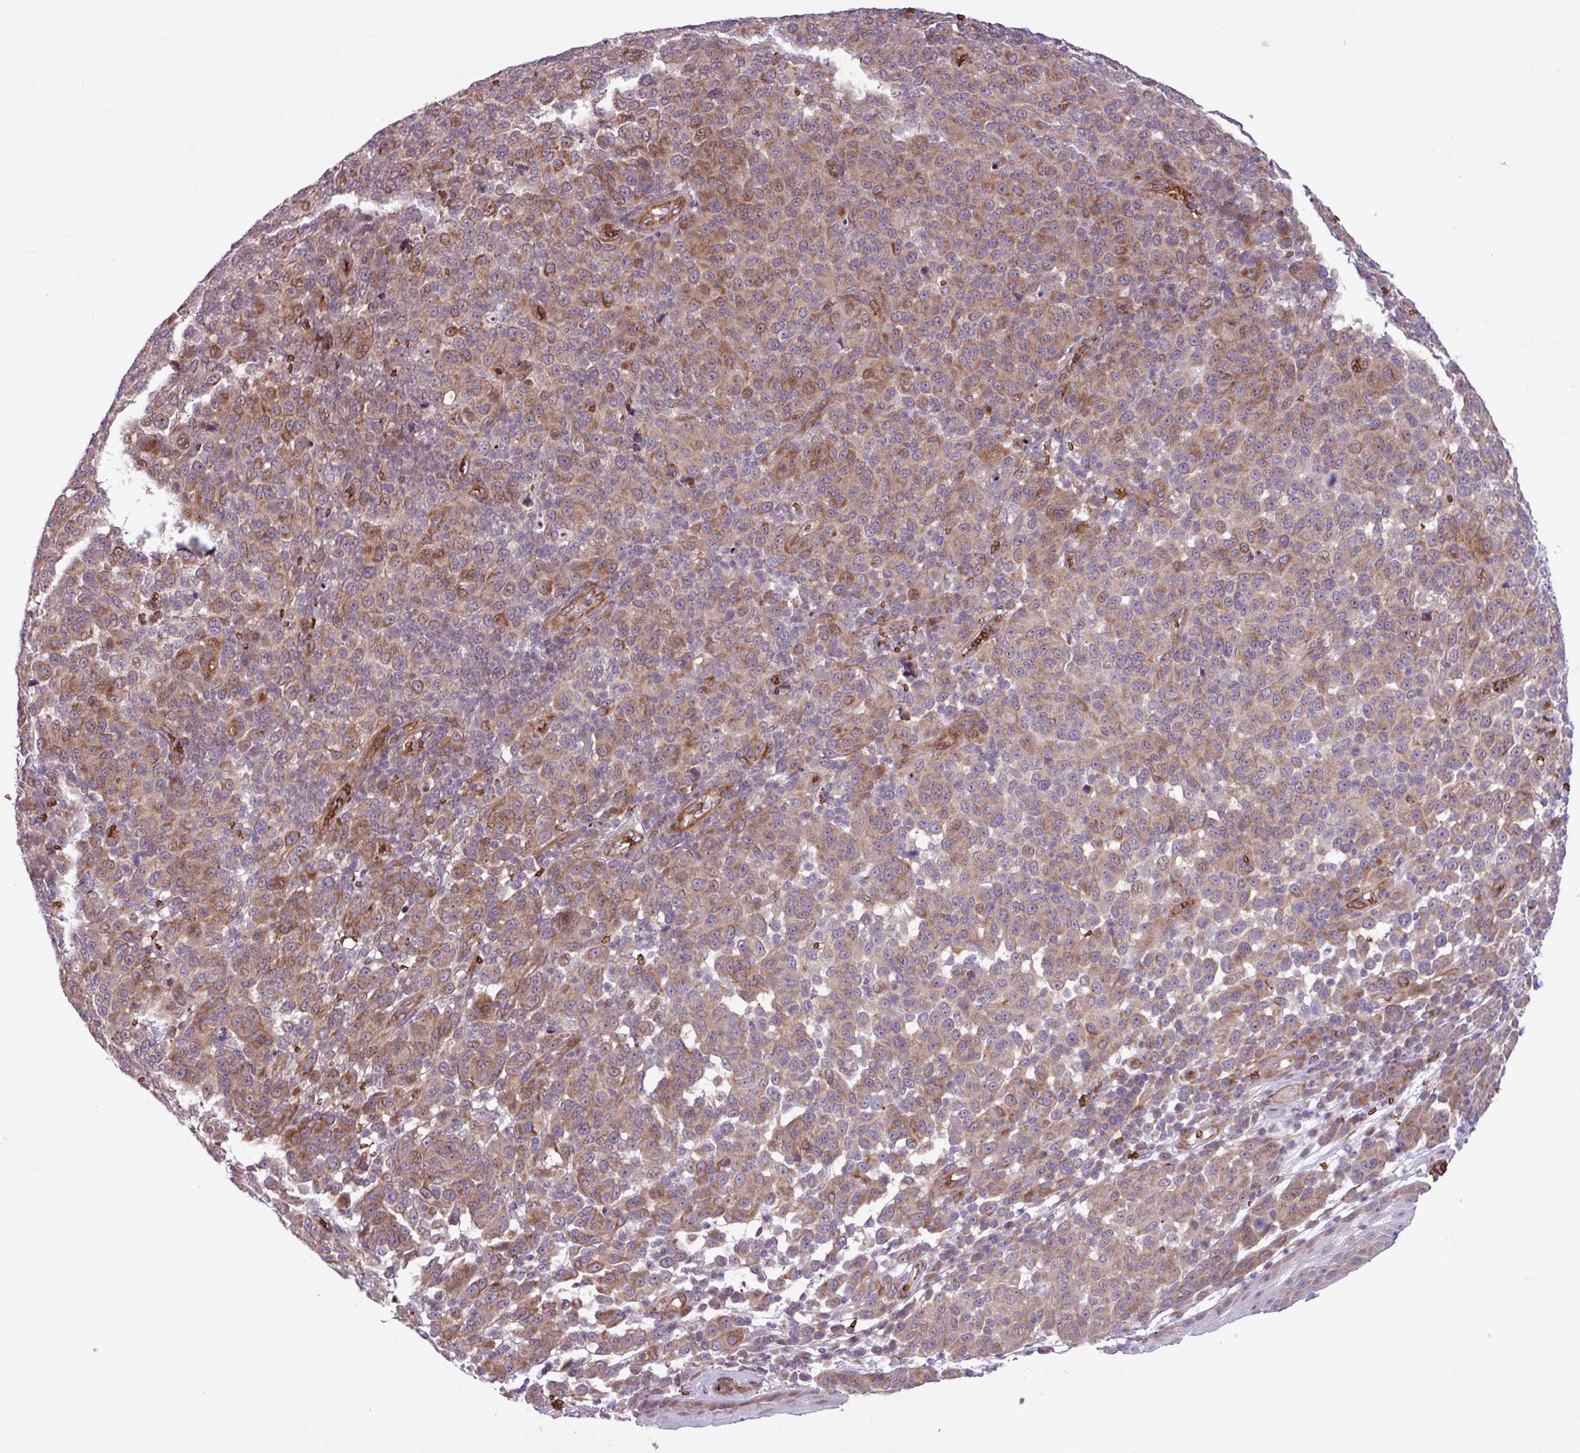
{"staining": {"intensity": "moderate", "quantity": ">75%", "location": "cytoplasmic/membranous"}, "tissue": "melanoma", "cell_type": "Tumor cells", "image_type": "cancer", "snomed": [{"axis": "morphology", "description": "Malignant melanoma, NOS"}, {"axis": "topography", "description": "Skin"}], "caption": "DAB immunohistochemical staining of human melanoma exhibits moderate cytoplasmic/membranous protein positivity in approximately >75% of tumor cells.", "gene": "RAD21L1", "patient": {"sex": "male", "age": 49}}